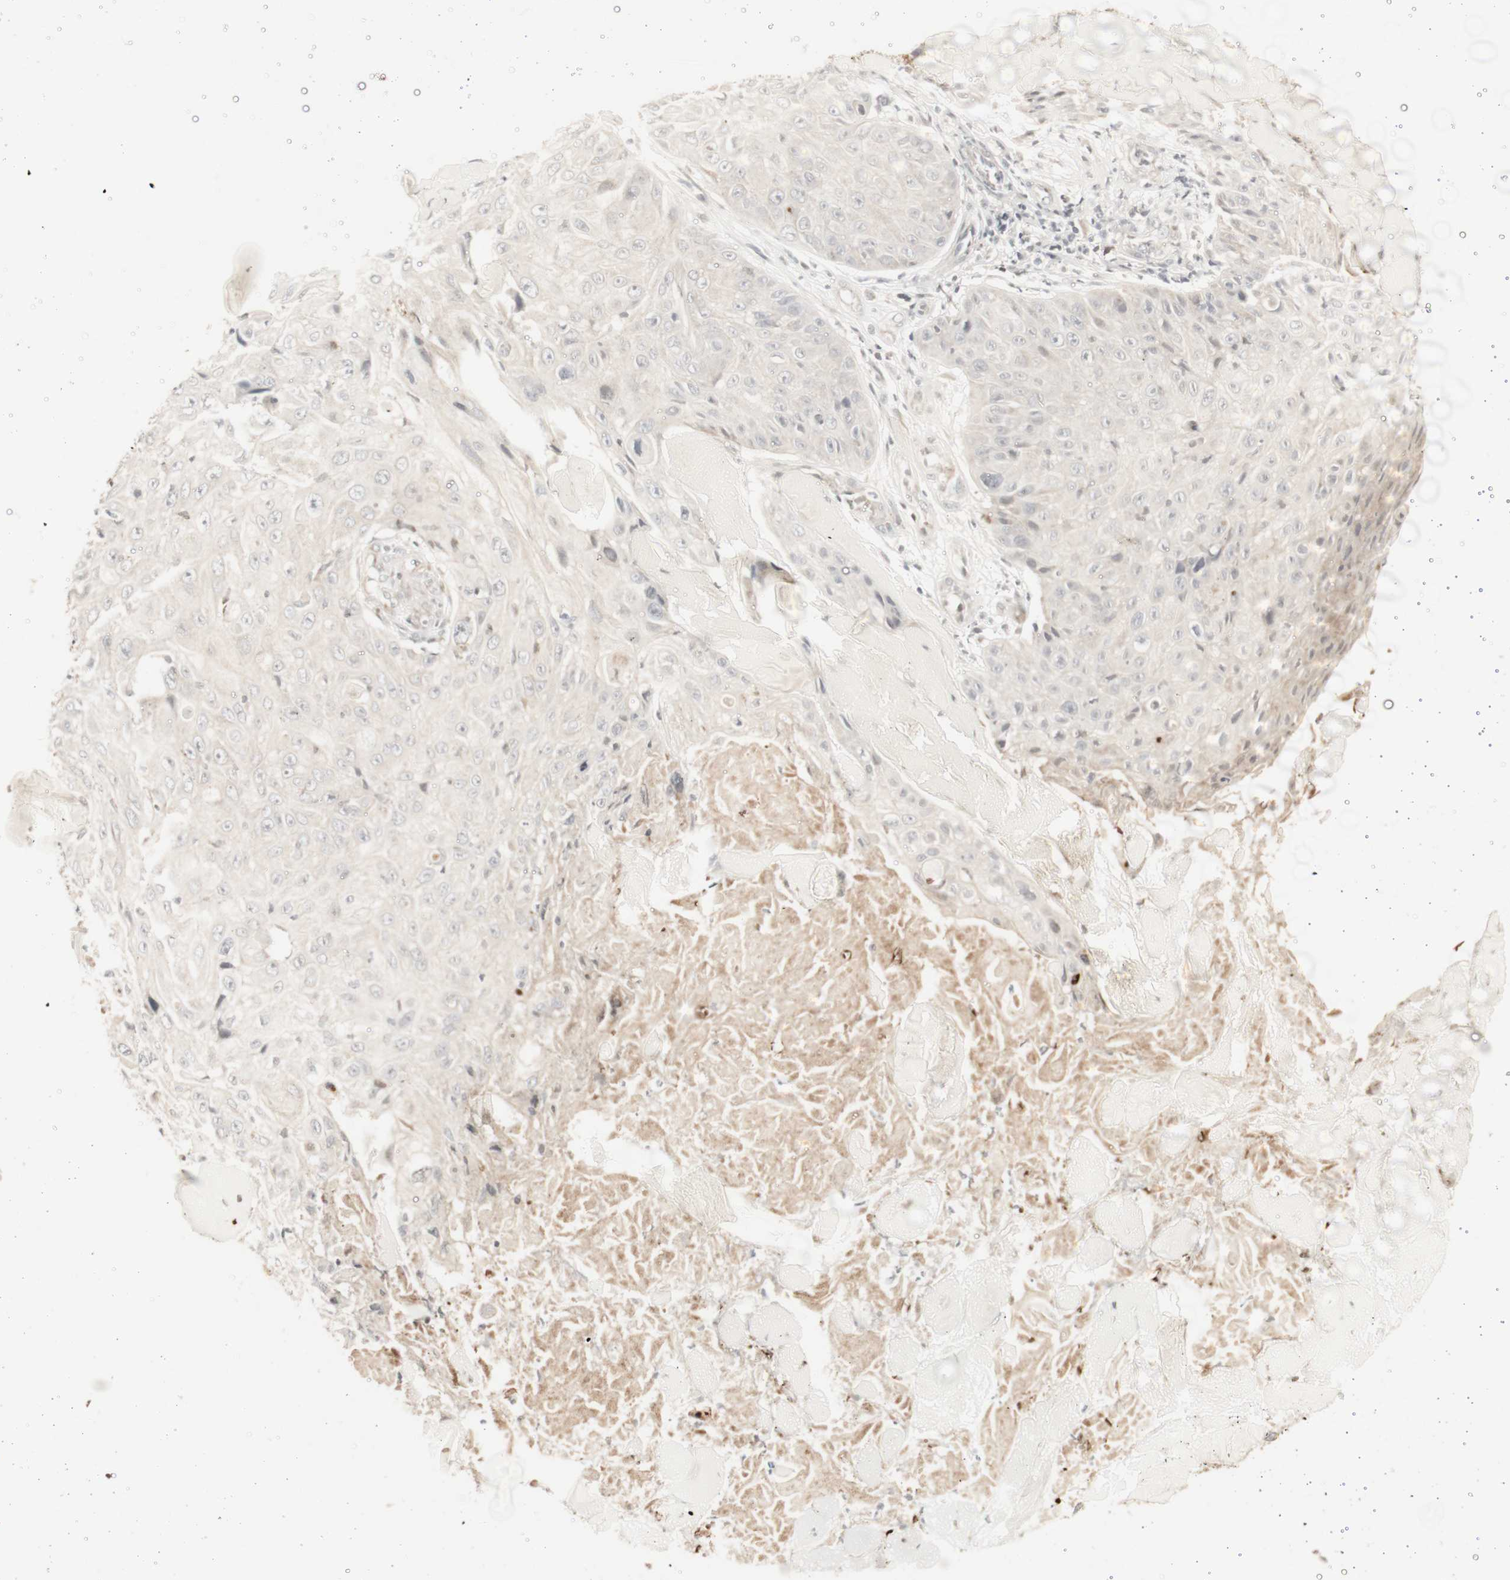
{"staining": {"intensity": "negative", "quantity": "none", "location": "none"}, "tissue": "skin cancer", "cell_type": "Tumor cells", "image_type": "cancer", "snomed": [{"axis": "morphology", "description": "Squamous cell carcinoma, NOS"}, {"axis": "topography", "description": "Skin"}], "caption": "Micrograph shows no protein positivity in tumor cells of squamous cell carcinoma (skin) tissue. (Stains: DAB (3,3'-diaminobenzidine) IHC with hematoxylin counter stain, Microscopy: brightfield microscopy at high magnification).", "gene": "PRDX2", "patient": {"sex": "male", "age": 86}}